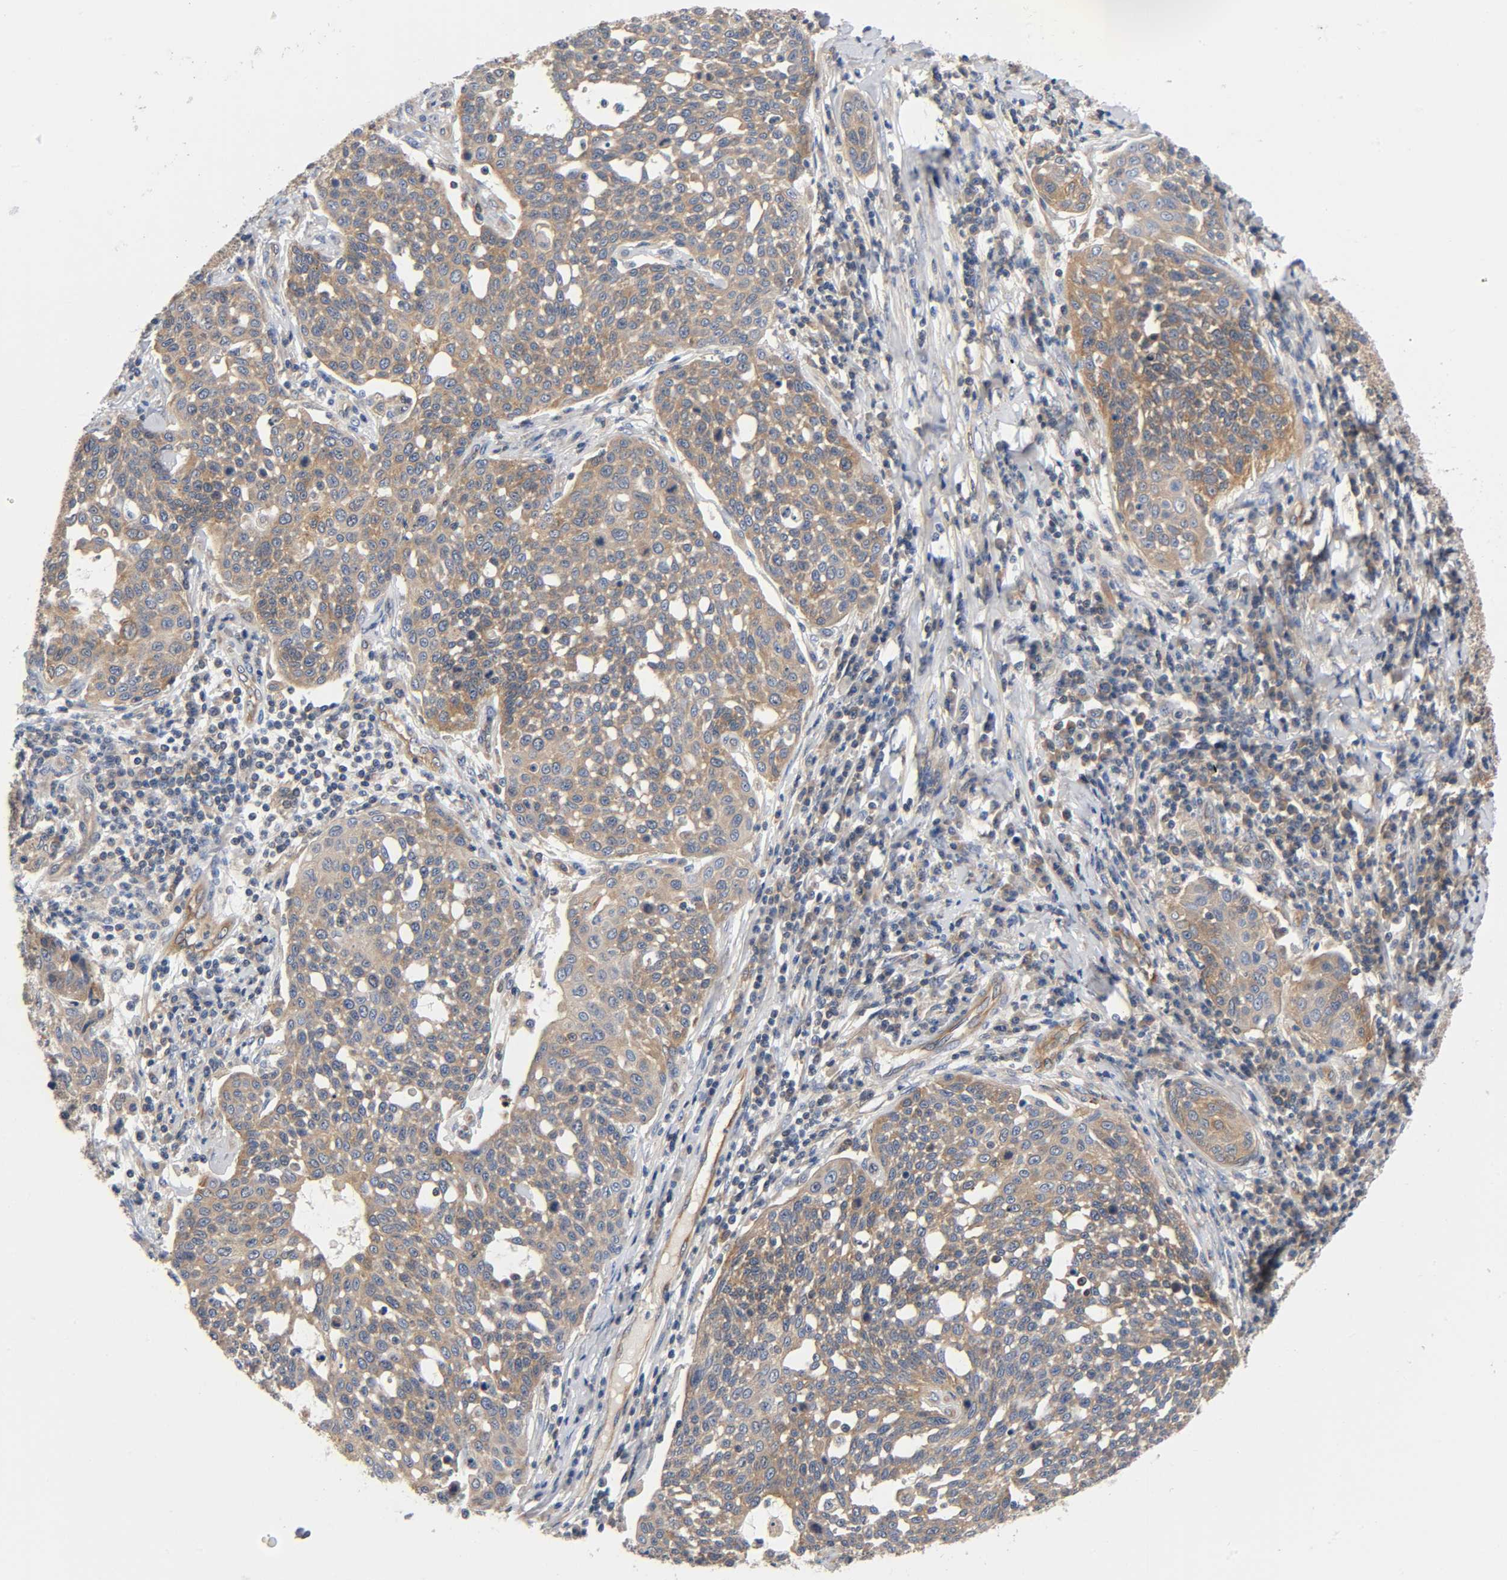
{"staining": {"intensity": "moderate", "quantity": ">75%", "location": "cytoplasmic/membranous"}, "tissue": "cervical cancer", "cell_type": "Tumor cells", "image_type": "cancer", "snomed": [{"axis": "morphology", "description": "Squamous cell carcinoma, NOS"}, {"axis": "topography", "description": "Cervix"}], "caption": "IHC of human squamous cell carcinoma (cervical) demonstrates medium levels of moderate cytoplasmic/membranous expression in about >75% of tumor cells.", "gene": "PRKAB1", "patient": {"sex": "female", "age": 34}}